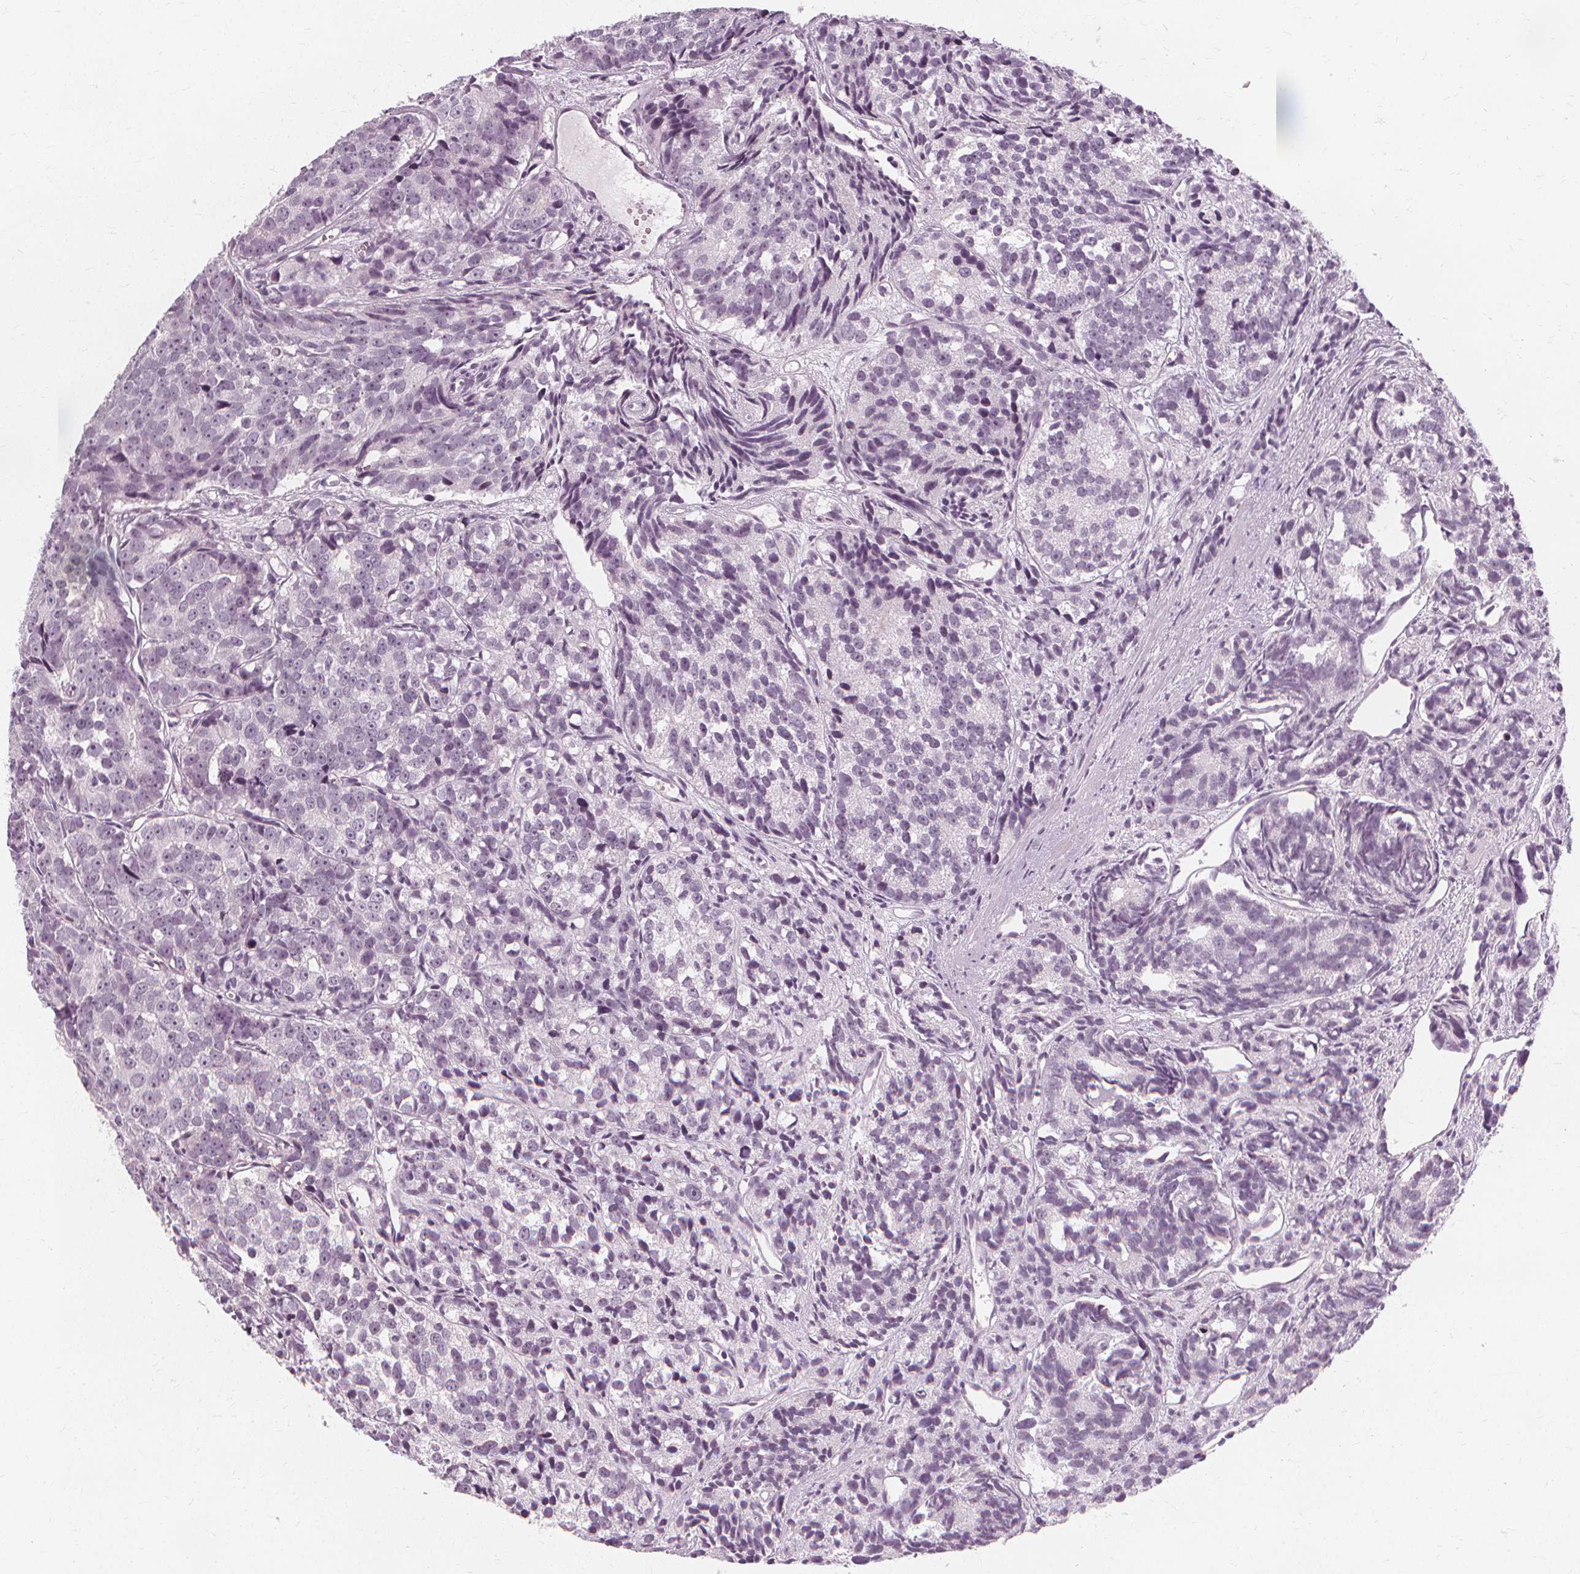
{"staining": {"intensity": "negative", "quantity": "none", "location": "none"}, "tissue": "prostate cancer", "cell_type": "Tumor cells", "image_type": "cancer", "snomed": [{"axis": "morphology", "description": "Adenocarcinoma, High grade"}, {"axis": "topography", "description": "Prostate"}], "caption": "There is no significant expression in tumor cells of prostate cancer.", "gene": "NXPE1", "patient": {"sex": "male", "age": 77}}